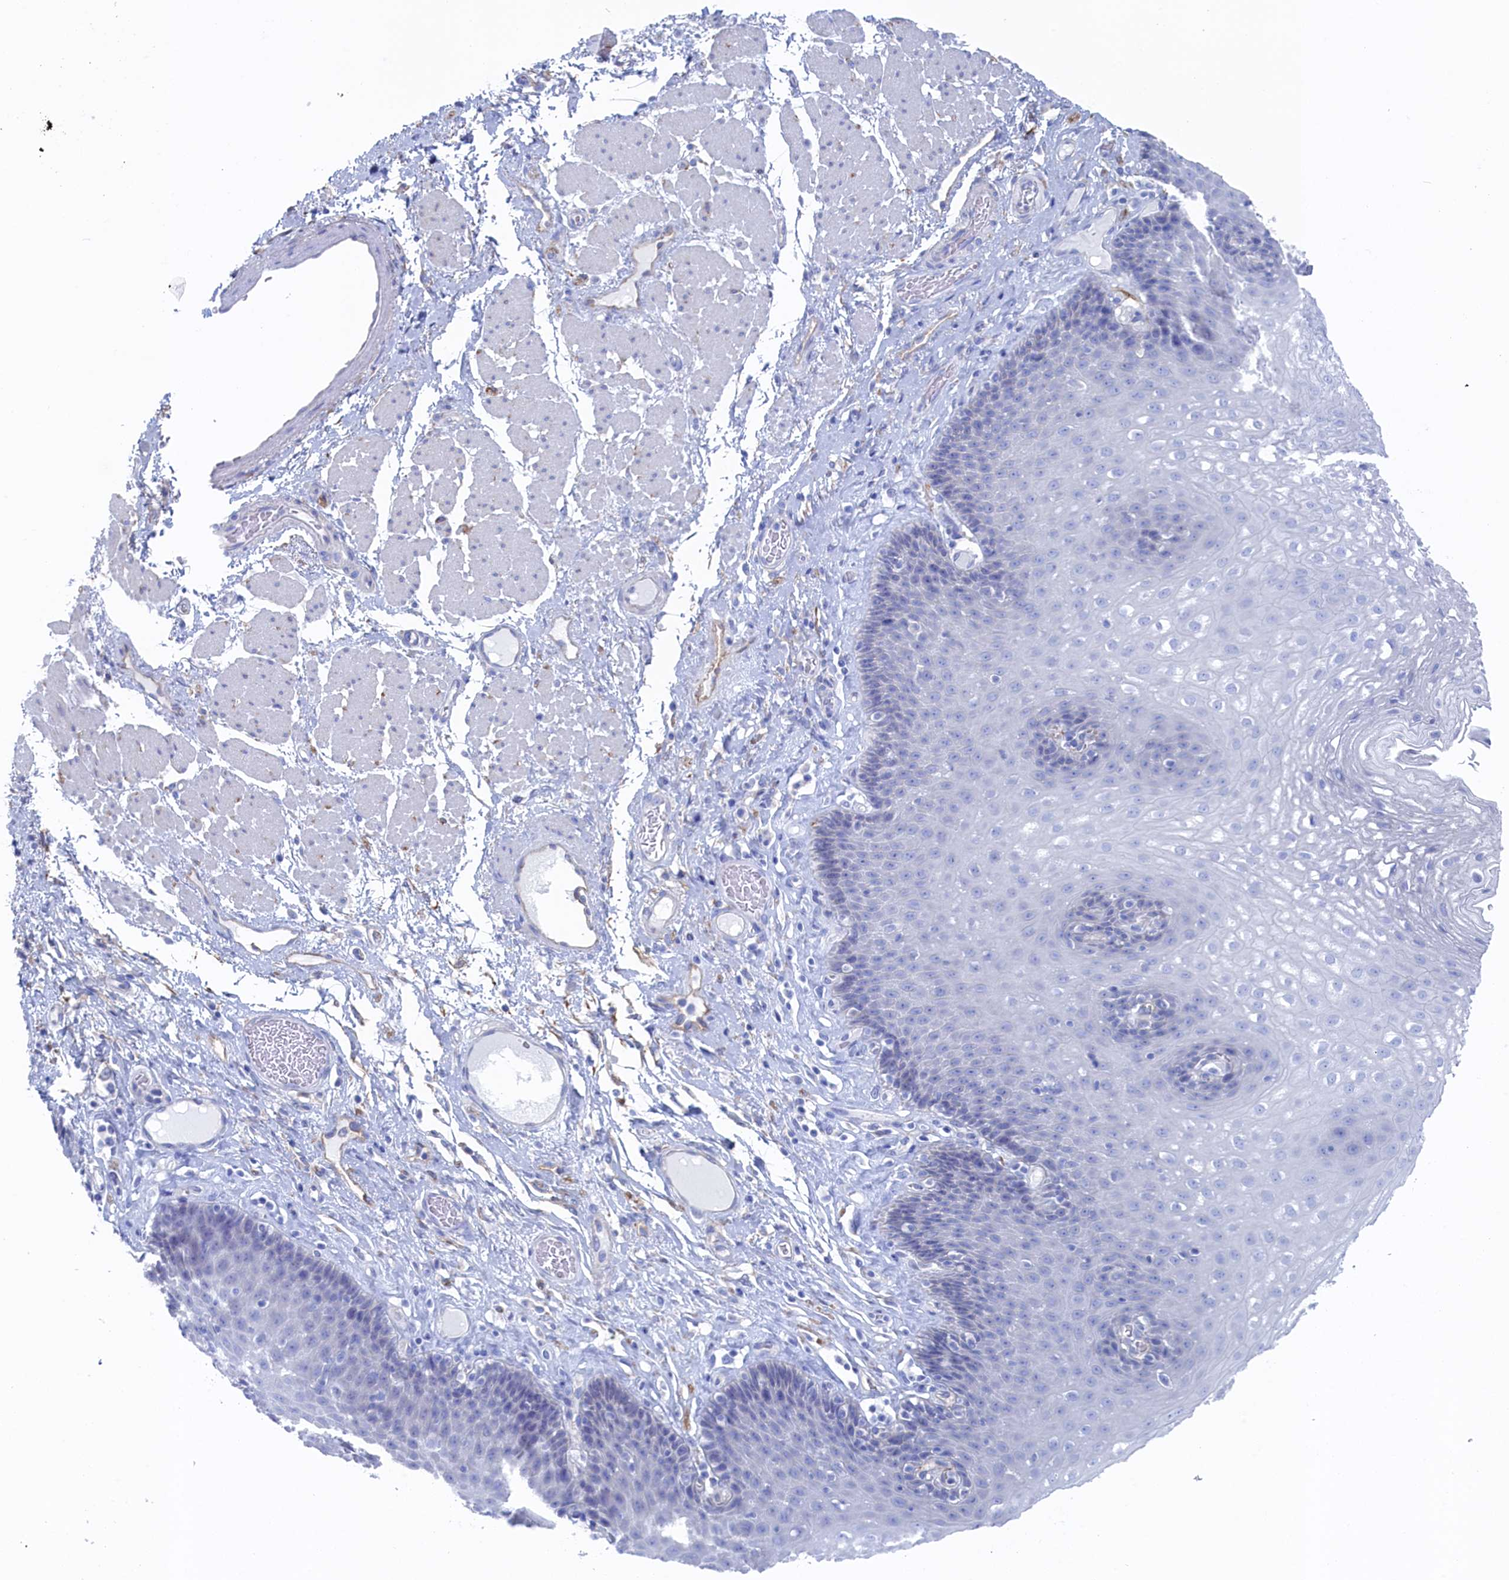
{"staining": {"intensity": "negative", "quantity": "none", "location": "none"}, "tissue": "esophagus", "cell_type": "Squamous epithelial cells", "image_type": "normal", "snomed": [{"axis": "morphology", "description": "Normal tissue, NOS"}, {"axis": "topography", "description": "Esophagus"}], "caption": "The image shows no staining of squamous epithelial cells in unremarkable esophagus.", "gene": "TMOD2", "patient": {"sex": "female", "age": 66}}